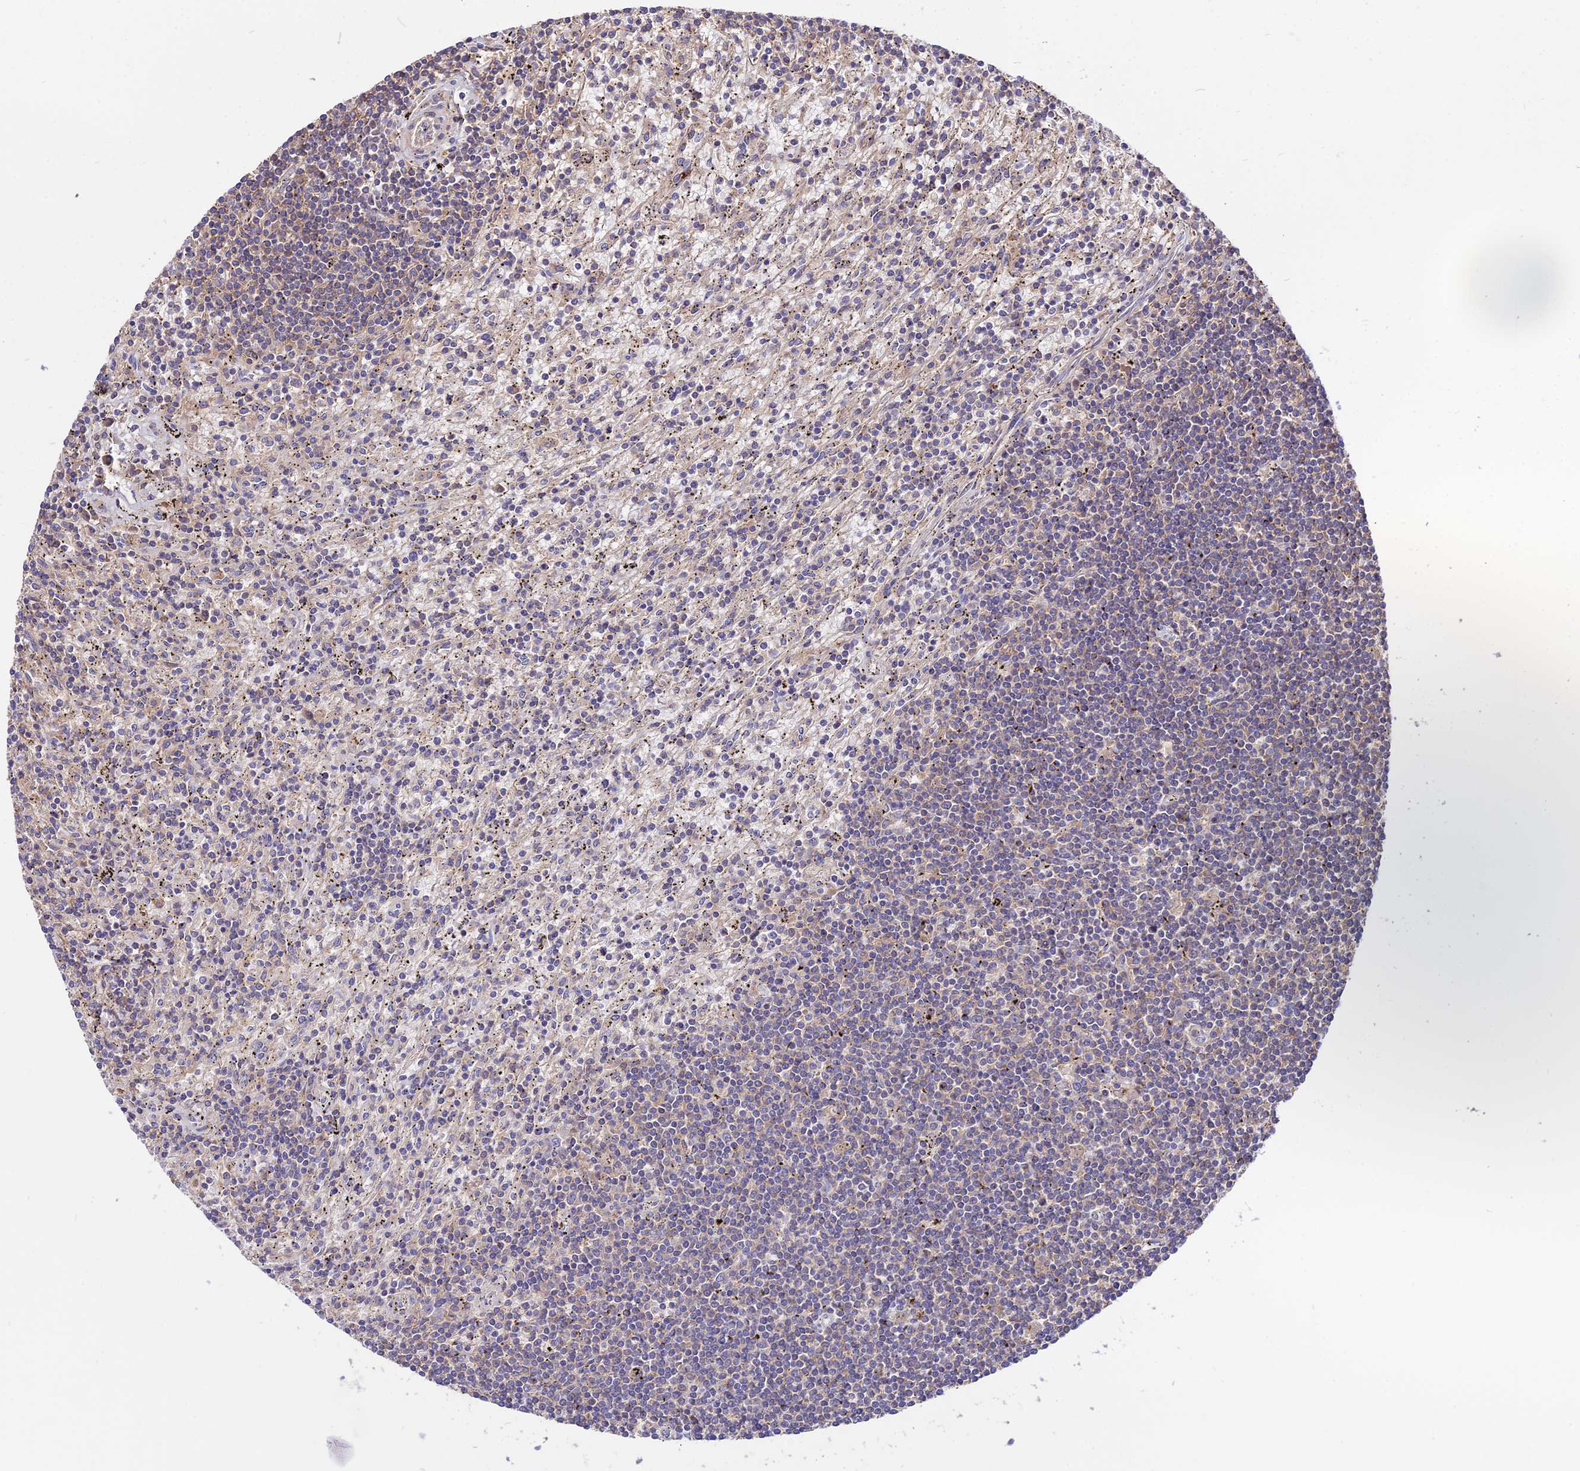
{"staining": {"intensity": "weak", "quantity": "<25%", "location": "cytoplasmic/membranous"}, "tissue": "lymphoma", "cell_type": "Tumor cells", "image_type": "cancer", "snomed": [{"axis": "morphology", "description": "Malignant lymphoma, non-Hodgkin's type, Low grade"}, {"axis": "topography", "description": "Spleen"}], "caption": "Tumor cells show no significant expression in low-grade malignant lymphoma, non-Hodgkin's type.", "gene": "PYM1", "patient": {"sex": "male", "age": 76}}